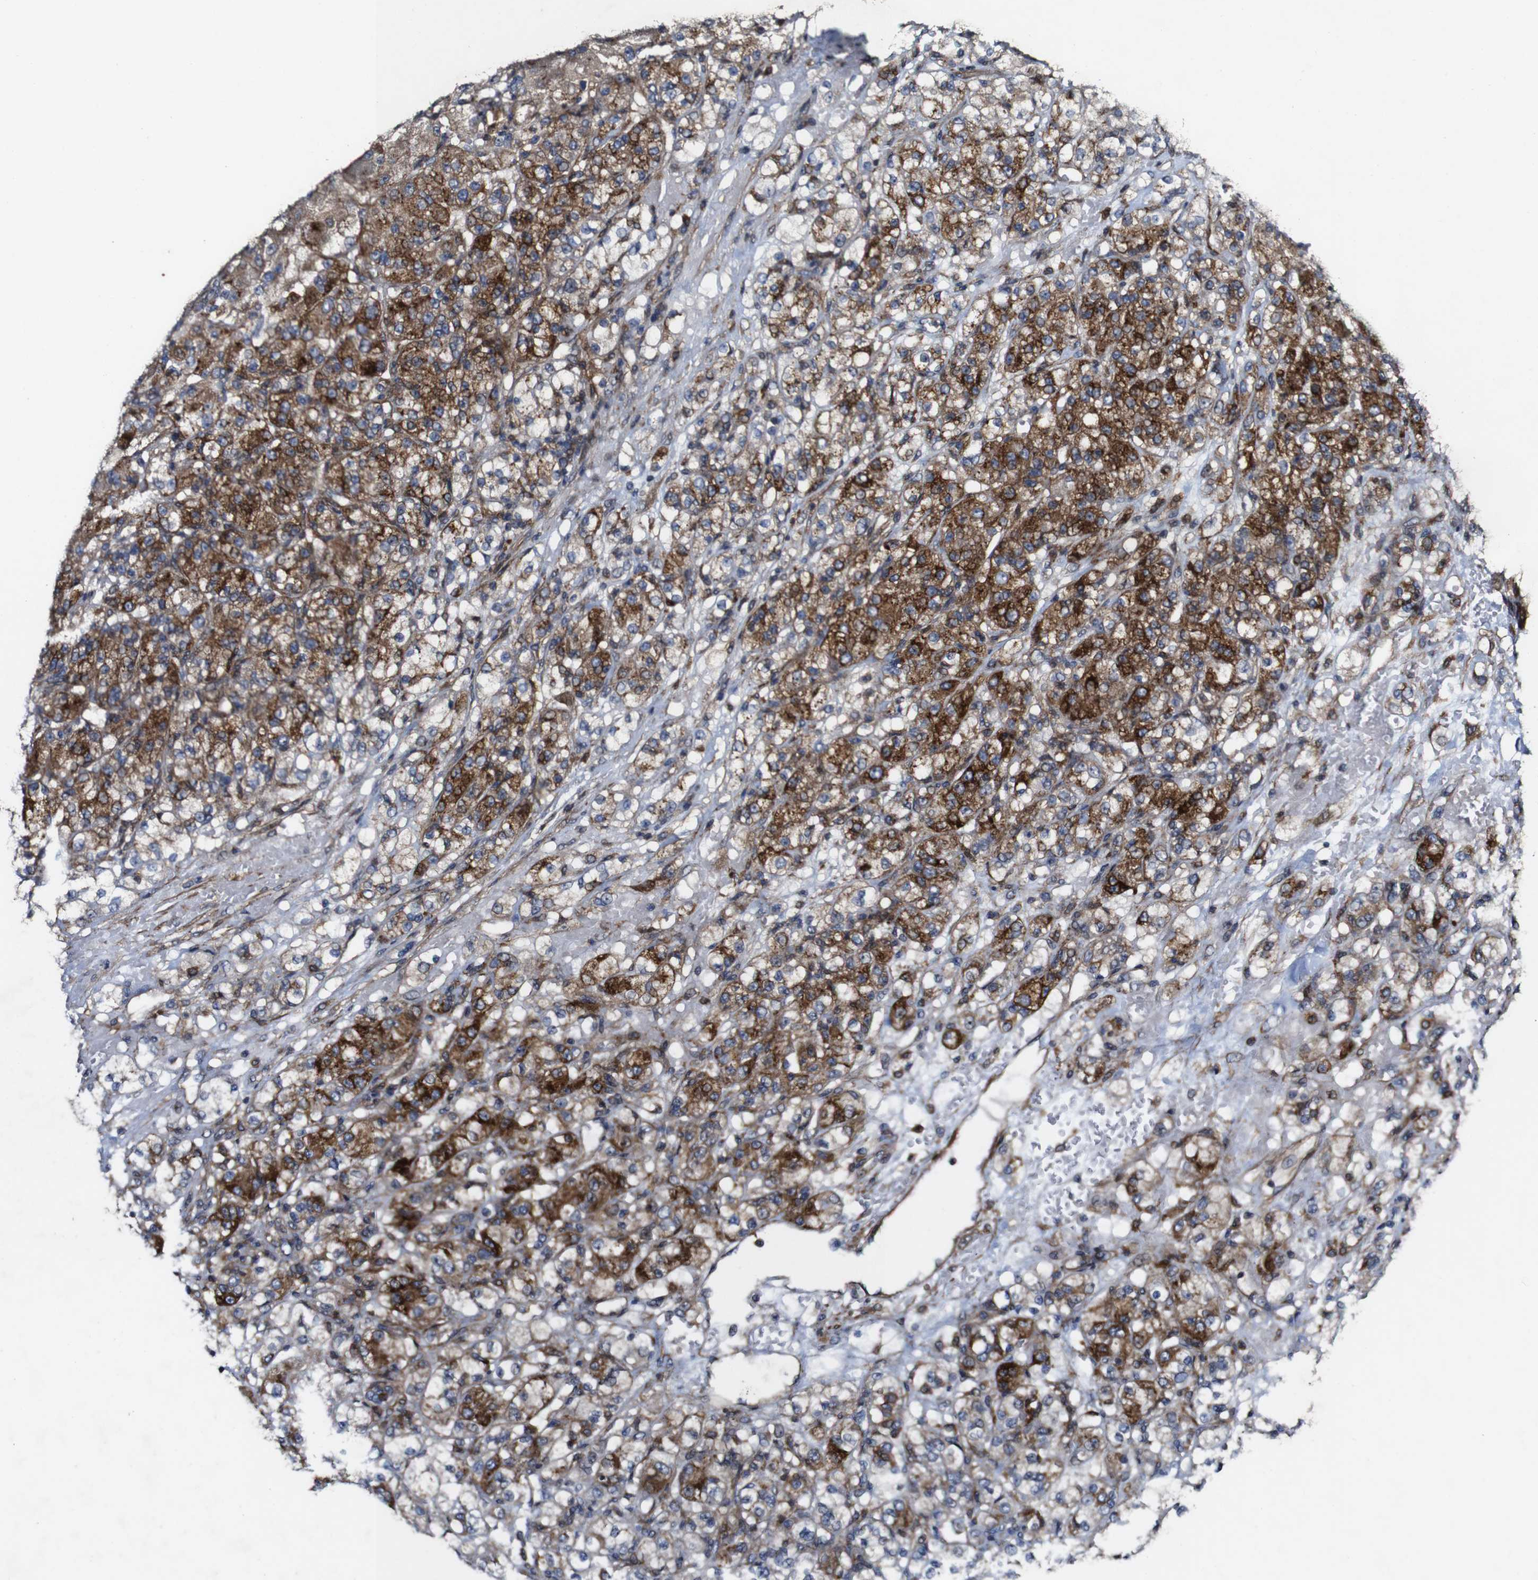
{"staining": {"intensity": "moderate", "quantity": ">75%", "location": "cytoplasmic/membranous"}, "tissue": "renal cancer", "cell_type": "Tumor cells", "image_type": "cancer", "snomed": [{"axis": "morphology", "description": "Normal tissue, NOS"}, {"axis": "morphology", "description": "Adenocarcinoma, NOS"}, {"axis": "topography", "description": "Kidney"}], "caption": "Renal cancer was stained to show a protein in brown. There is medium levels of moderate cytoplasmic/membranous staining in approximately >75% of tumor cells. (DAB IHC with brightfield microscopy, high magnification).", "gene": "GSDME", "patient": {"sex": "male", "age": 61}}